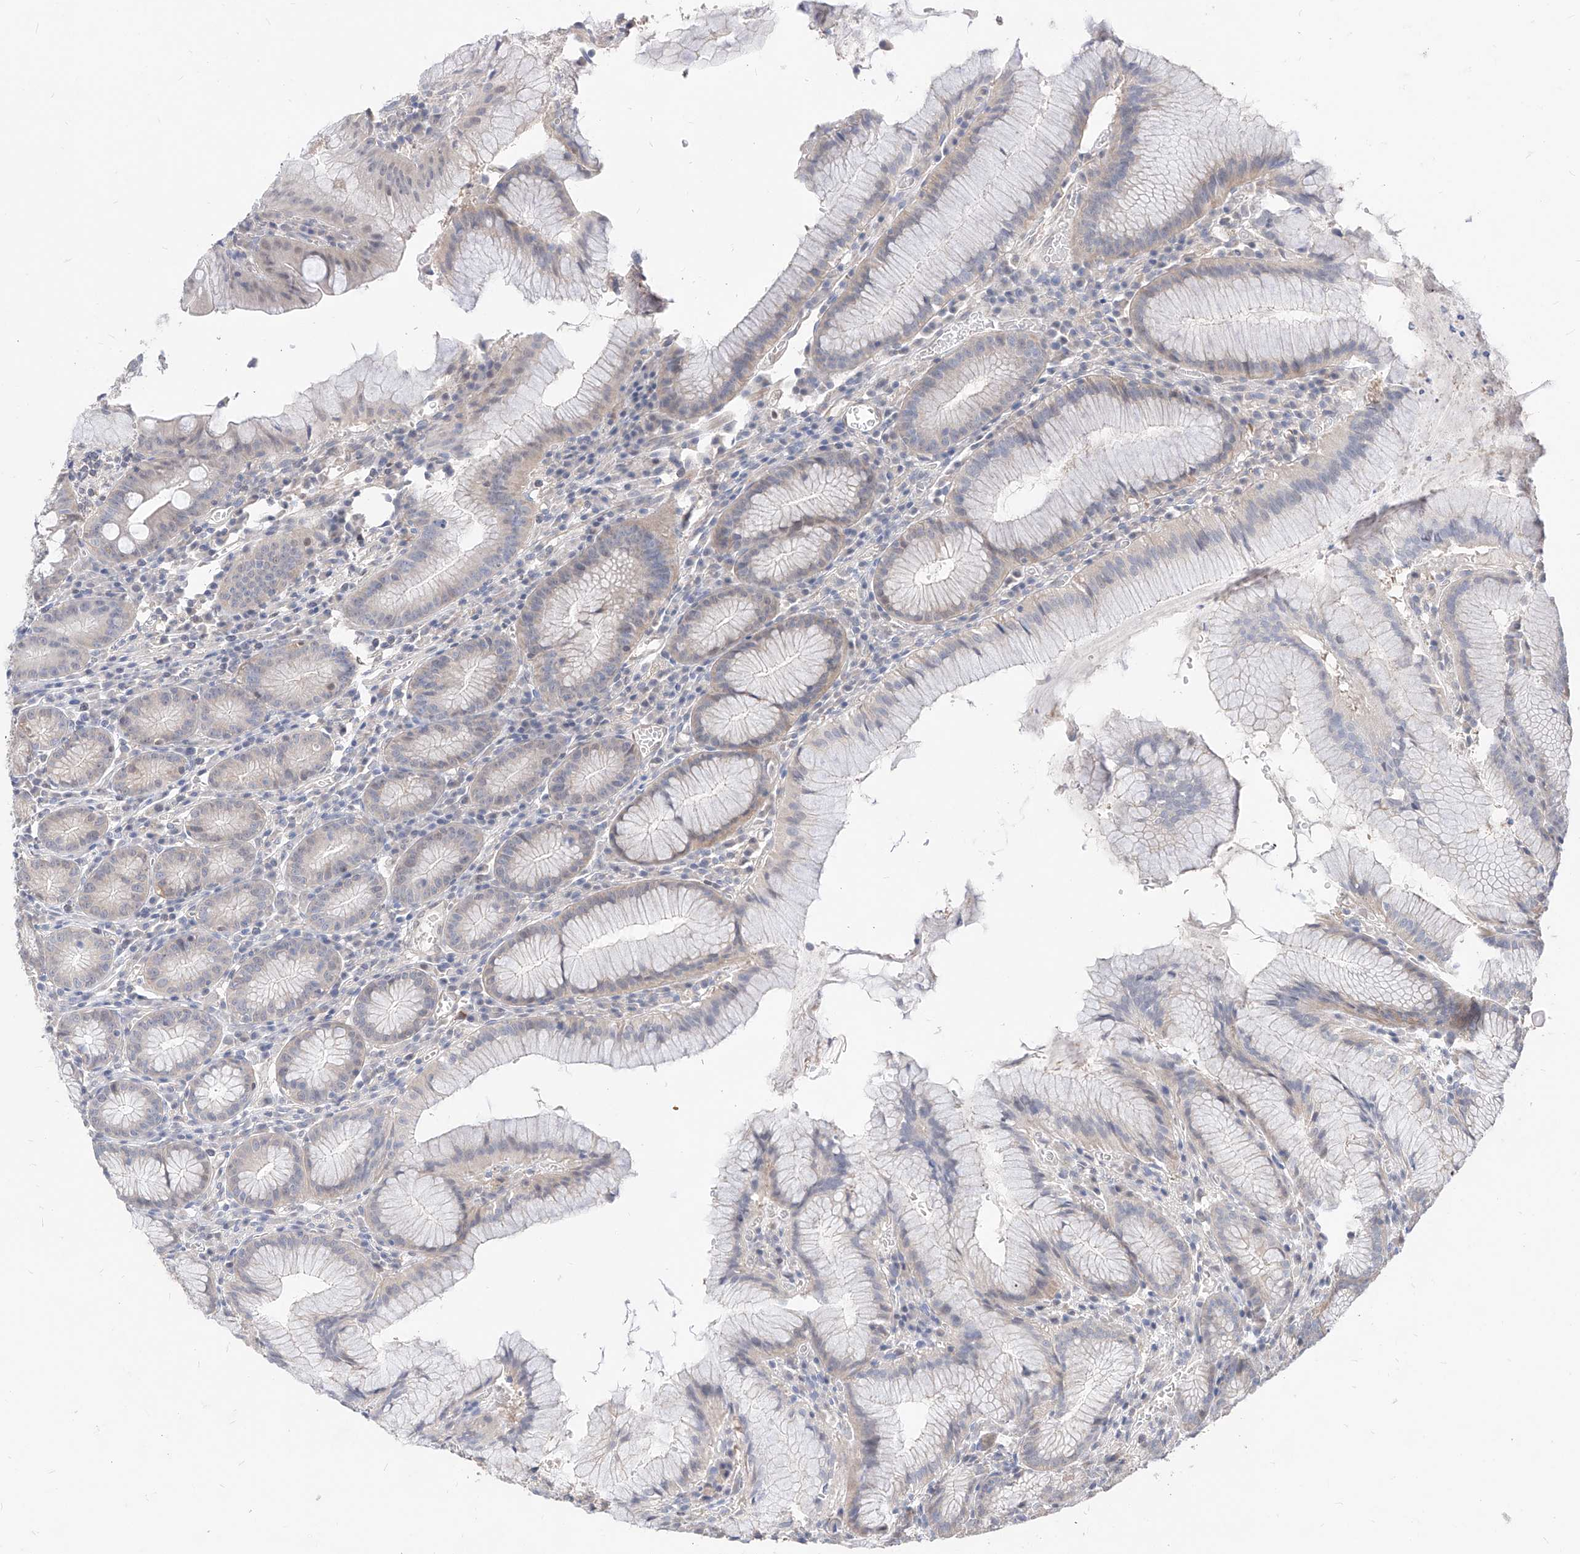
{"staining": {"intensity": "negative", "quantity": "none", "location": "none"}, "tissue": "stomach", "cell_type": "Glandular cells", "image_type": "normal", "snomed": [{"axis": "morphology", "description": "Normal tissue, NOS"}, {"axis": "topography", "description": "Stomach"}], "caption": "High power microscopy photomicrograph of an IHC micrograph of unremarkable stomach, revealing no significant expression in glandular cells.", "gene": "TSNAX", "patient": {"sex": "male", "age": 55}}